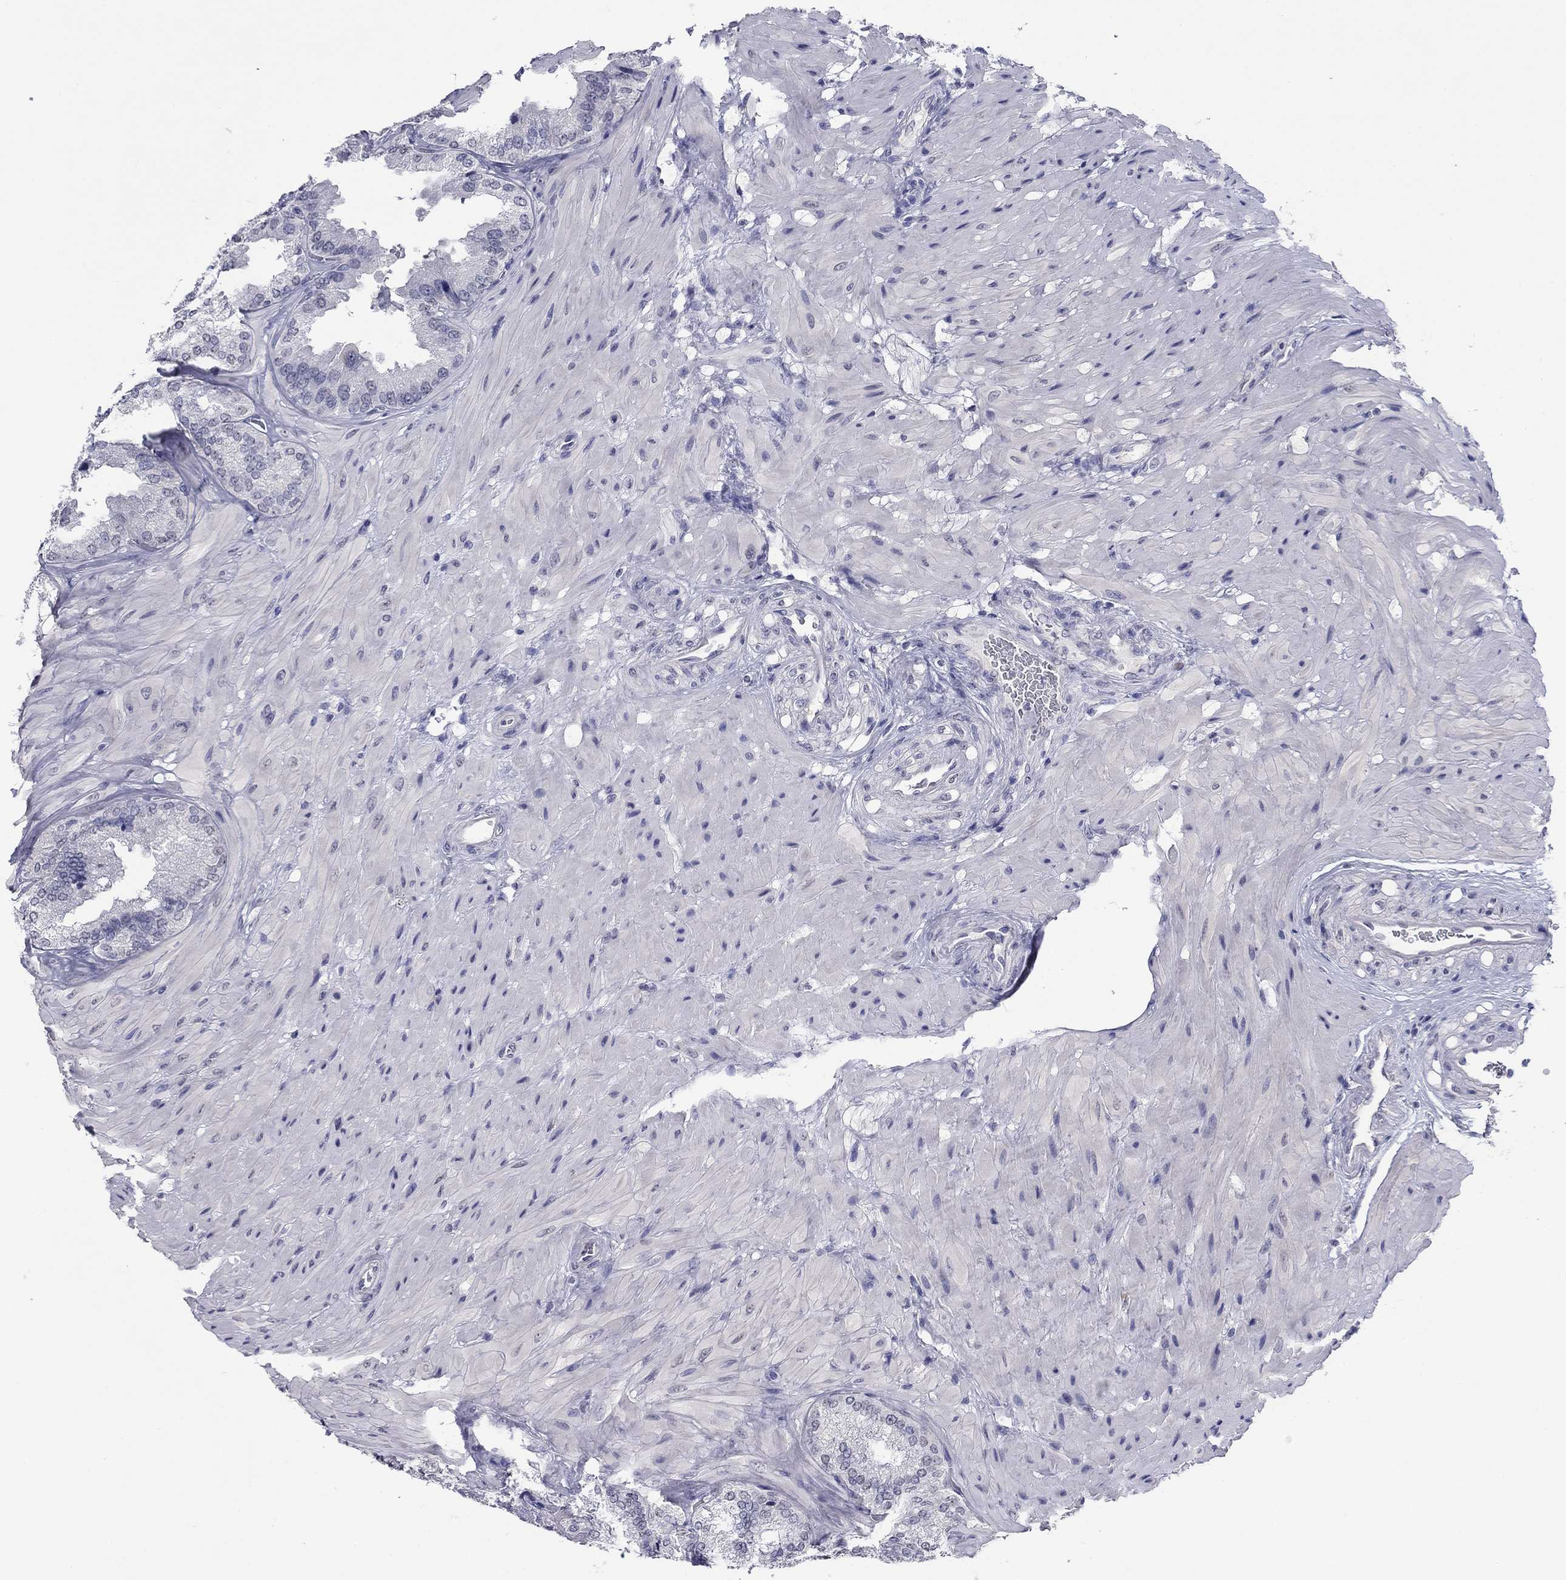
{"staining": {"intensity": "negative", "quantity": "none", "location": "none"}, "tissue": "seminal vesicle", "cell_type": "Glandular cells", "image_type": "normal", "snomed": [{"axis": "morphology", "description": "Normal tissue, NOS"}, {"axis": "topography", "description": "Seminal veicle"}], "caption": "IHC histopathology image of normal human seminal vesicle stained for a protein (brown), which demonstrates no positivity in glandular cells.", "gene": "HAO1", "patient": {"sex": "male", "age": 37}}